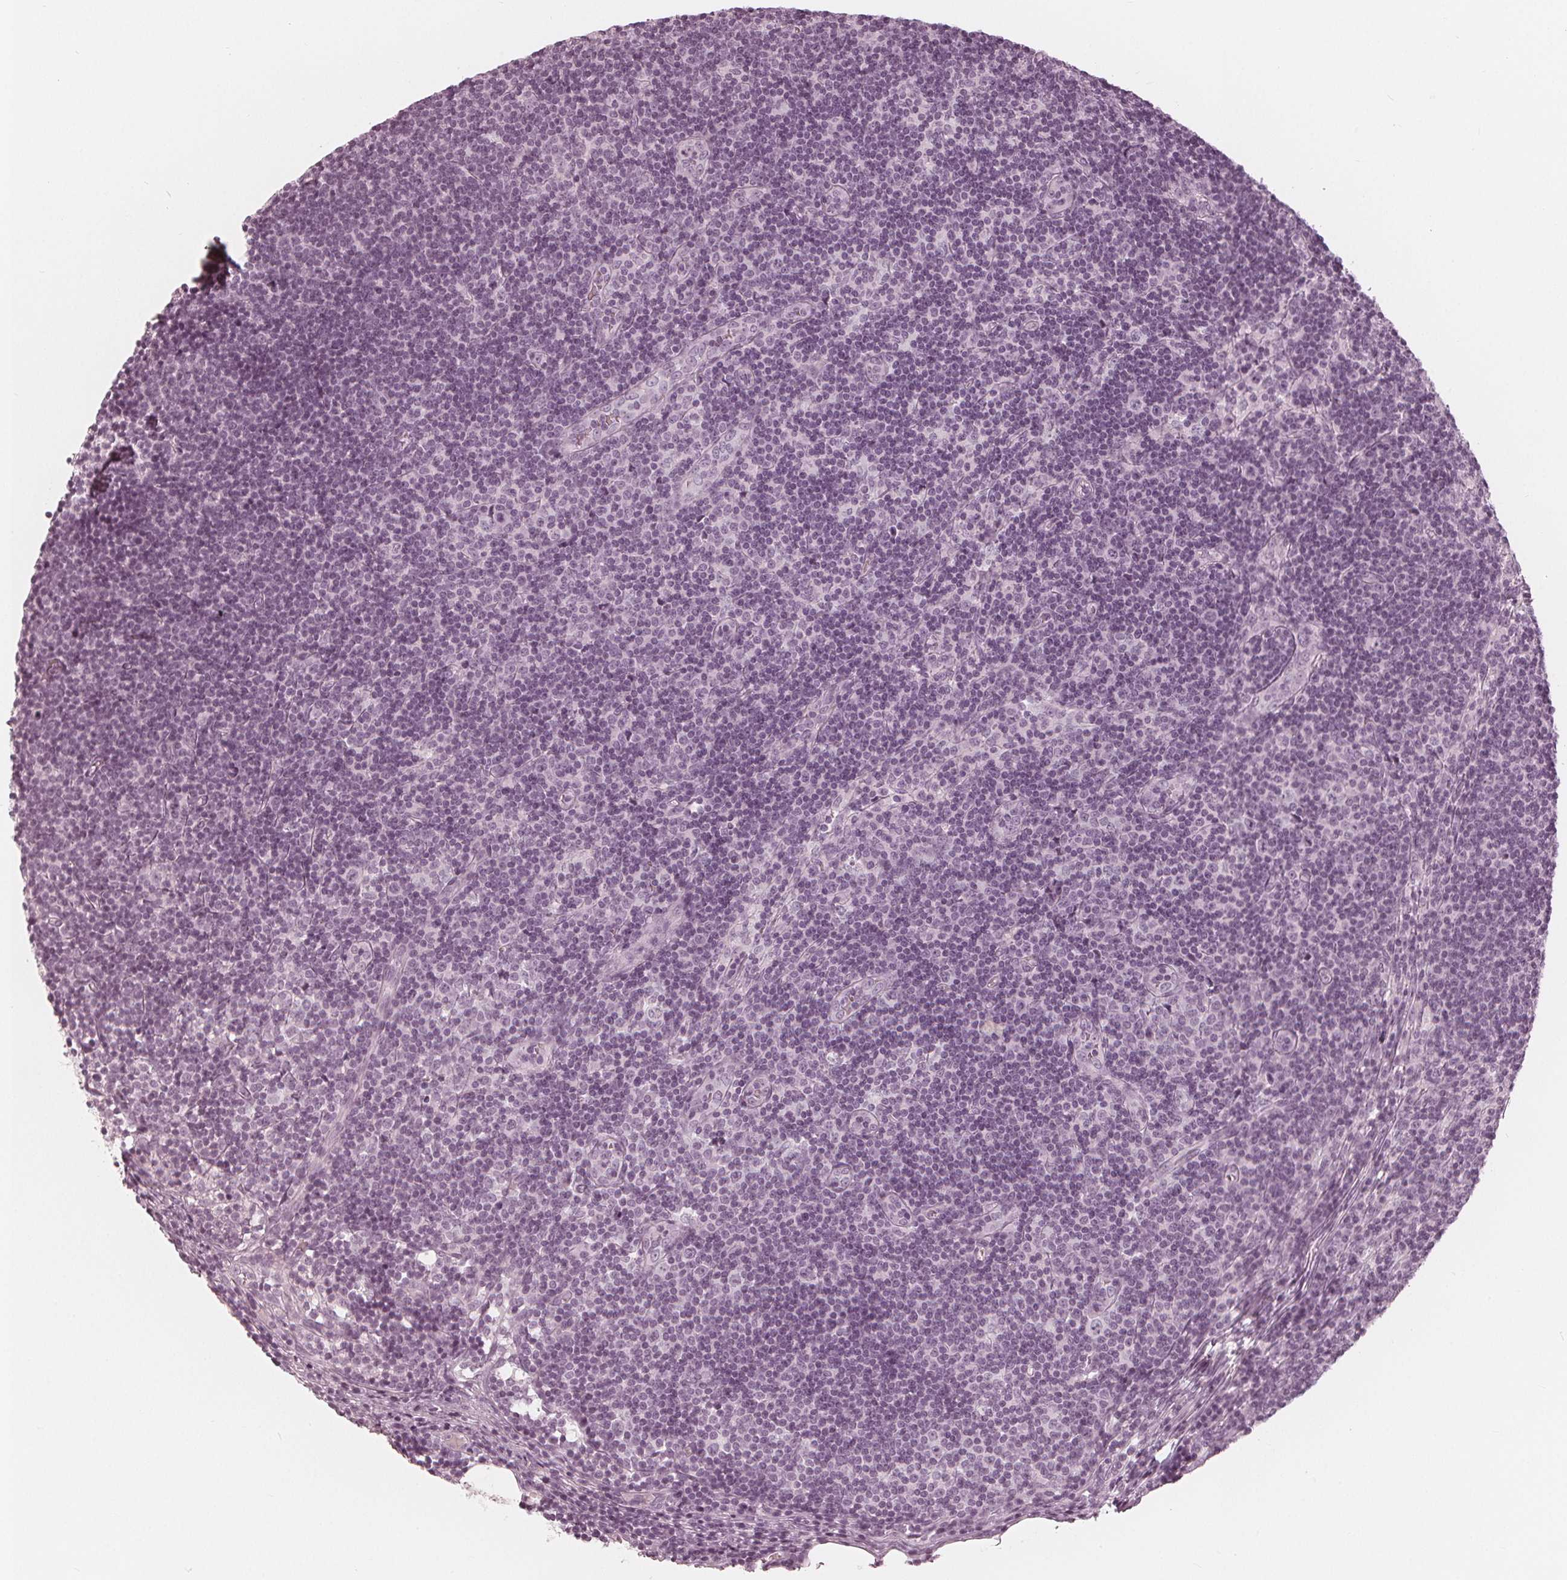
{"staining": {"intensity": "negative", "quantity": "none", "location": "none"}, "tissue": "lymph node", "cell_type": "Germinal center cells", "image_type": "normal", "snomed": [{"axis": "morphology", "description": "Normal tissue, NOS"}, {"axis": "topography", "description": "Lymph node"}], "caption": "Germinal center cells show no significant positivity in benign lymph node.", "gene": "PAEP", "patient": {"sex": "female", "age": 41}}